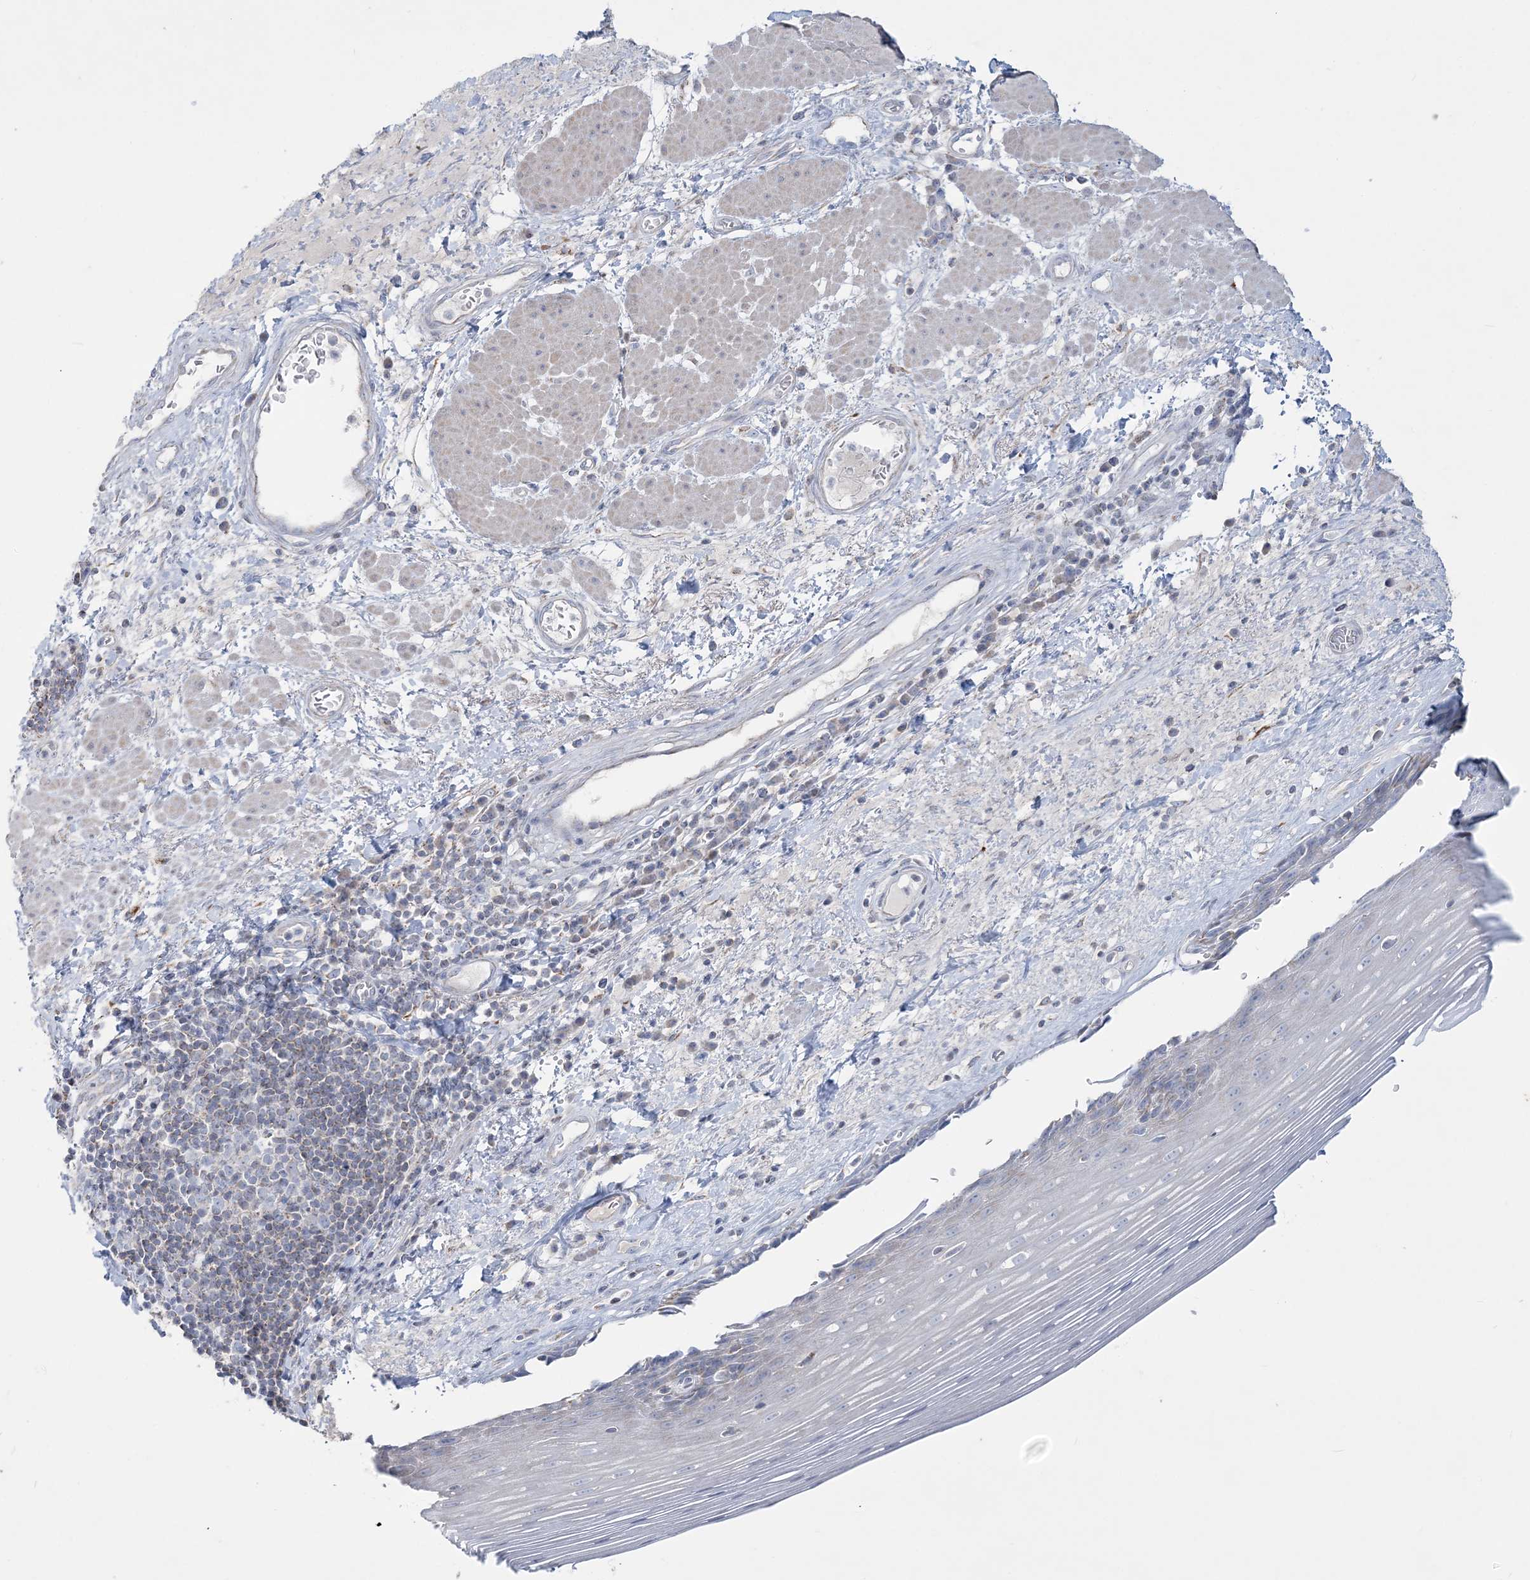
{"staining": {"intensity": "negative", "quantity": "none", "location": "none"}, "tissue": "esophagus", "cell_type": "Squamous epithelial cells", "image_type": "normal", "snomed": [{"axis": "morphology", "description": "Normal tissue, NOS"}, {"axis": "topography", "description": "Esophagus"}], "caption": "IHC of benign esophagus shows no expression in squamous epithelial cells.", "gene": "TBC1D7", "patient": {"sex": "male", "age": 62}}